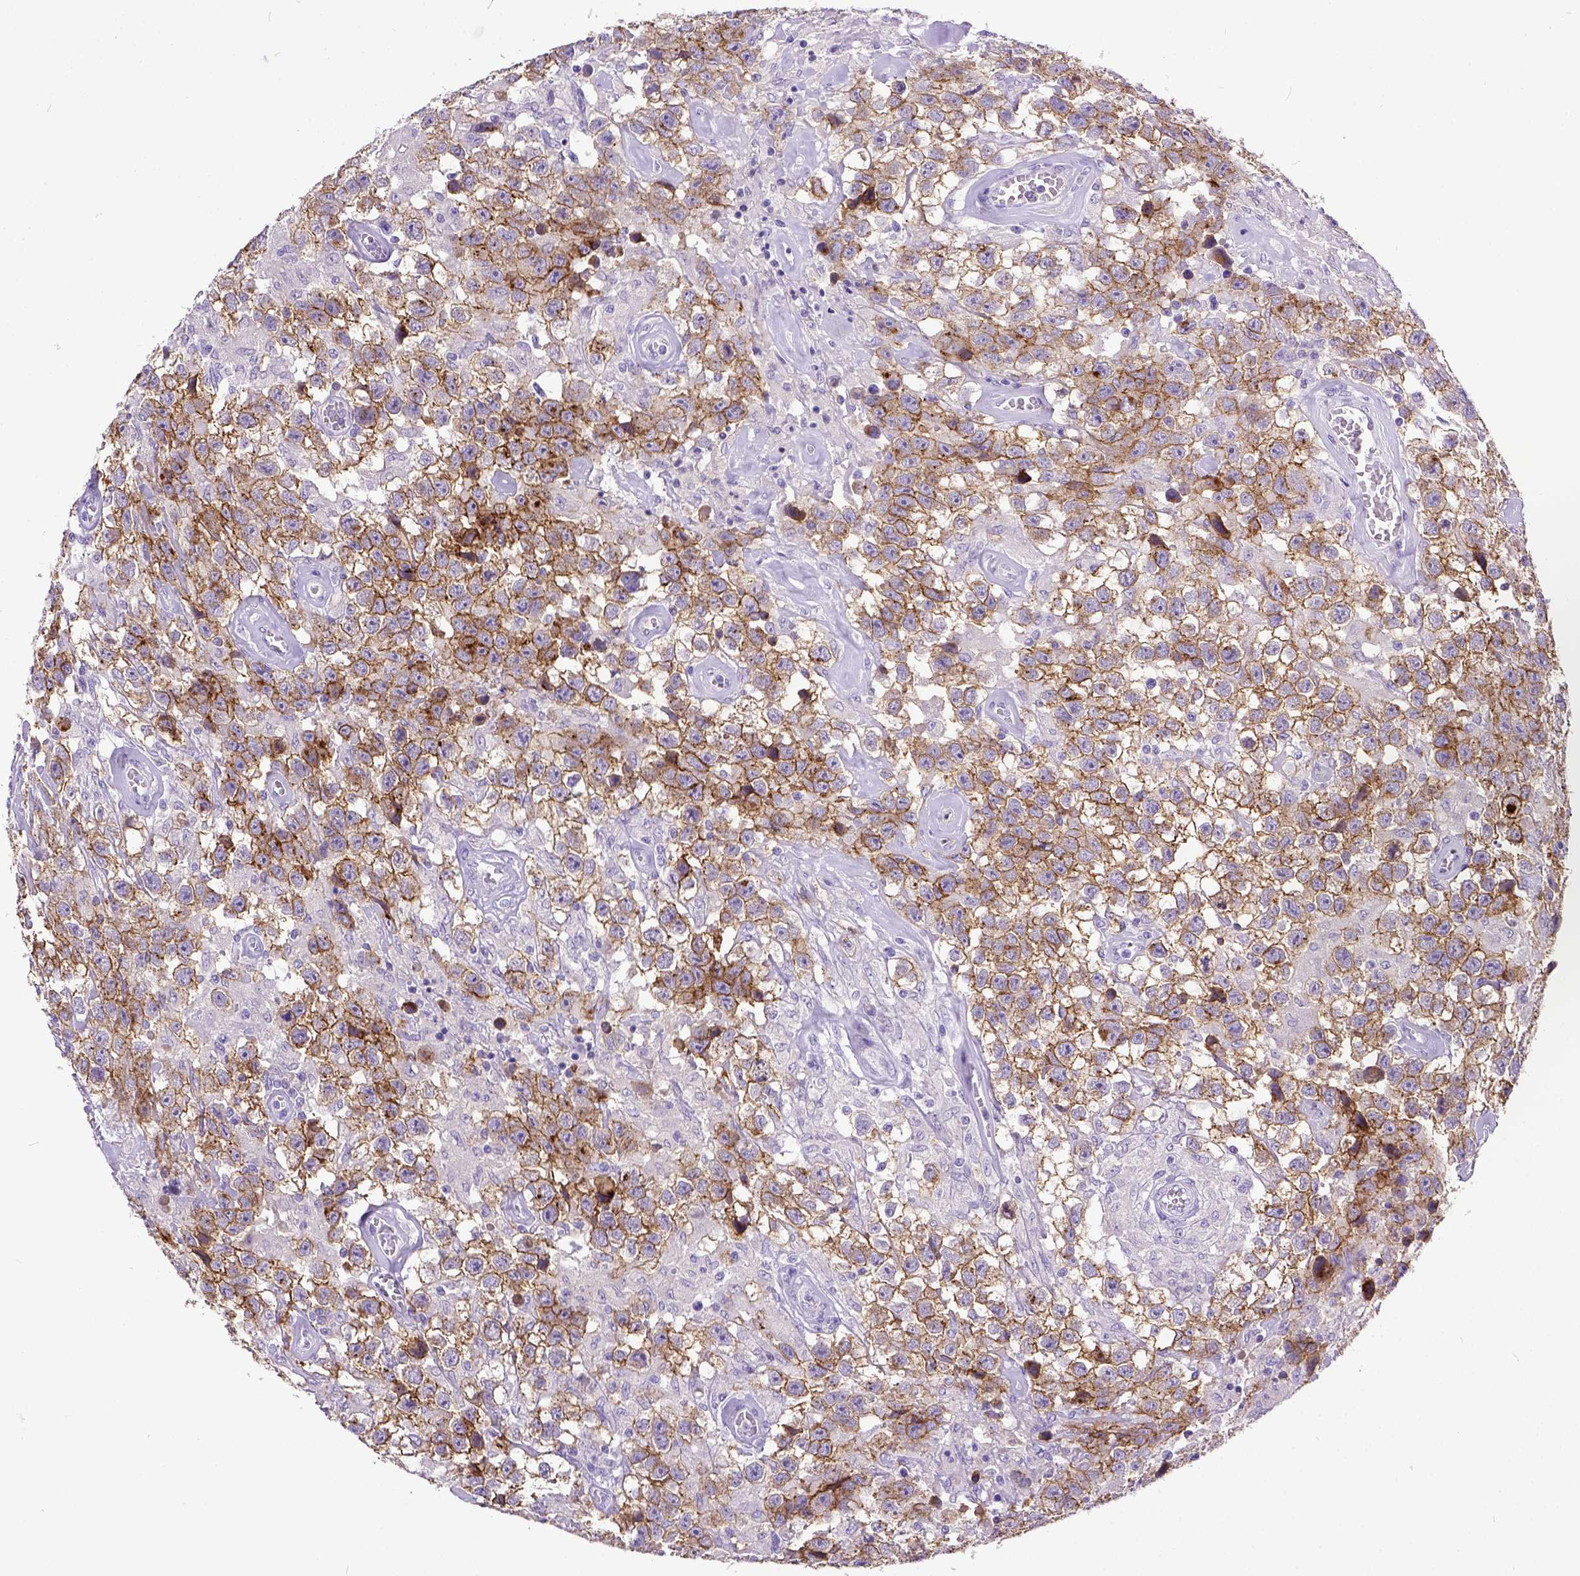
{"staining": {"intensity": "moderate", "quantity": ">75%", "location": "cytoplasmic/membranous"}, "tissue": "testis cancer", "cell_type": "Tumor cells", "image_type": "cancer", "snomed": [{"axis": "morphology", "description": "Seminoma, NOS"}, {"axis": "topography", "description": "Testis"}], "caption": "Protein analysis of testis seminoma tissue reveals moderate cytoplasmic/membranous expression in about >75% of tumor cells. The protein of interest is stained brown, and the nuclei are stained in blue (DAB IHC with brightfield microscopy, high magnification).", "gene": "KIT", "patient": {"sex": "male", "age": 43}}